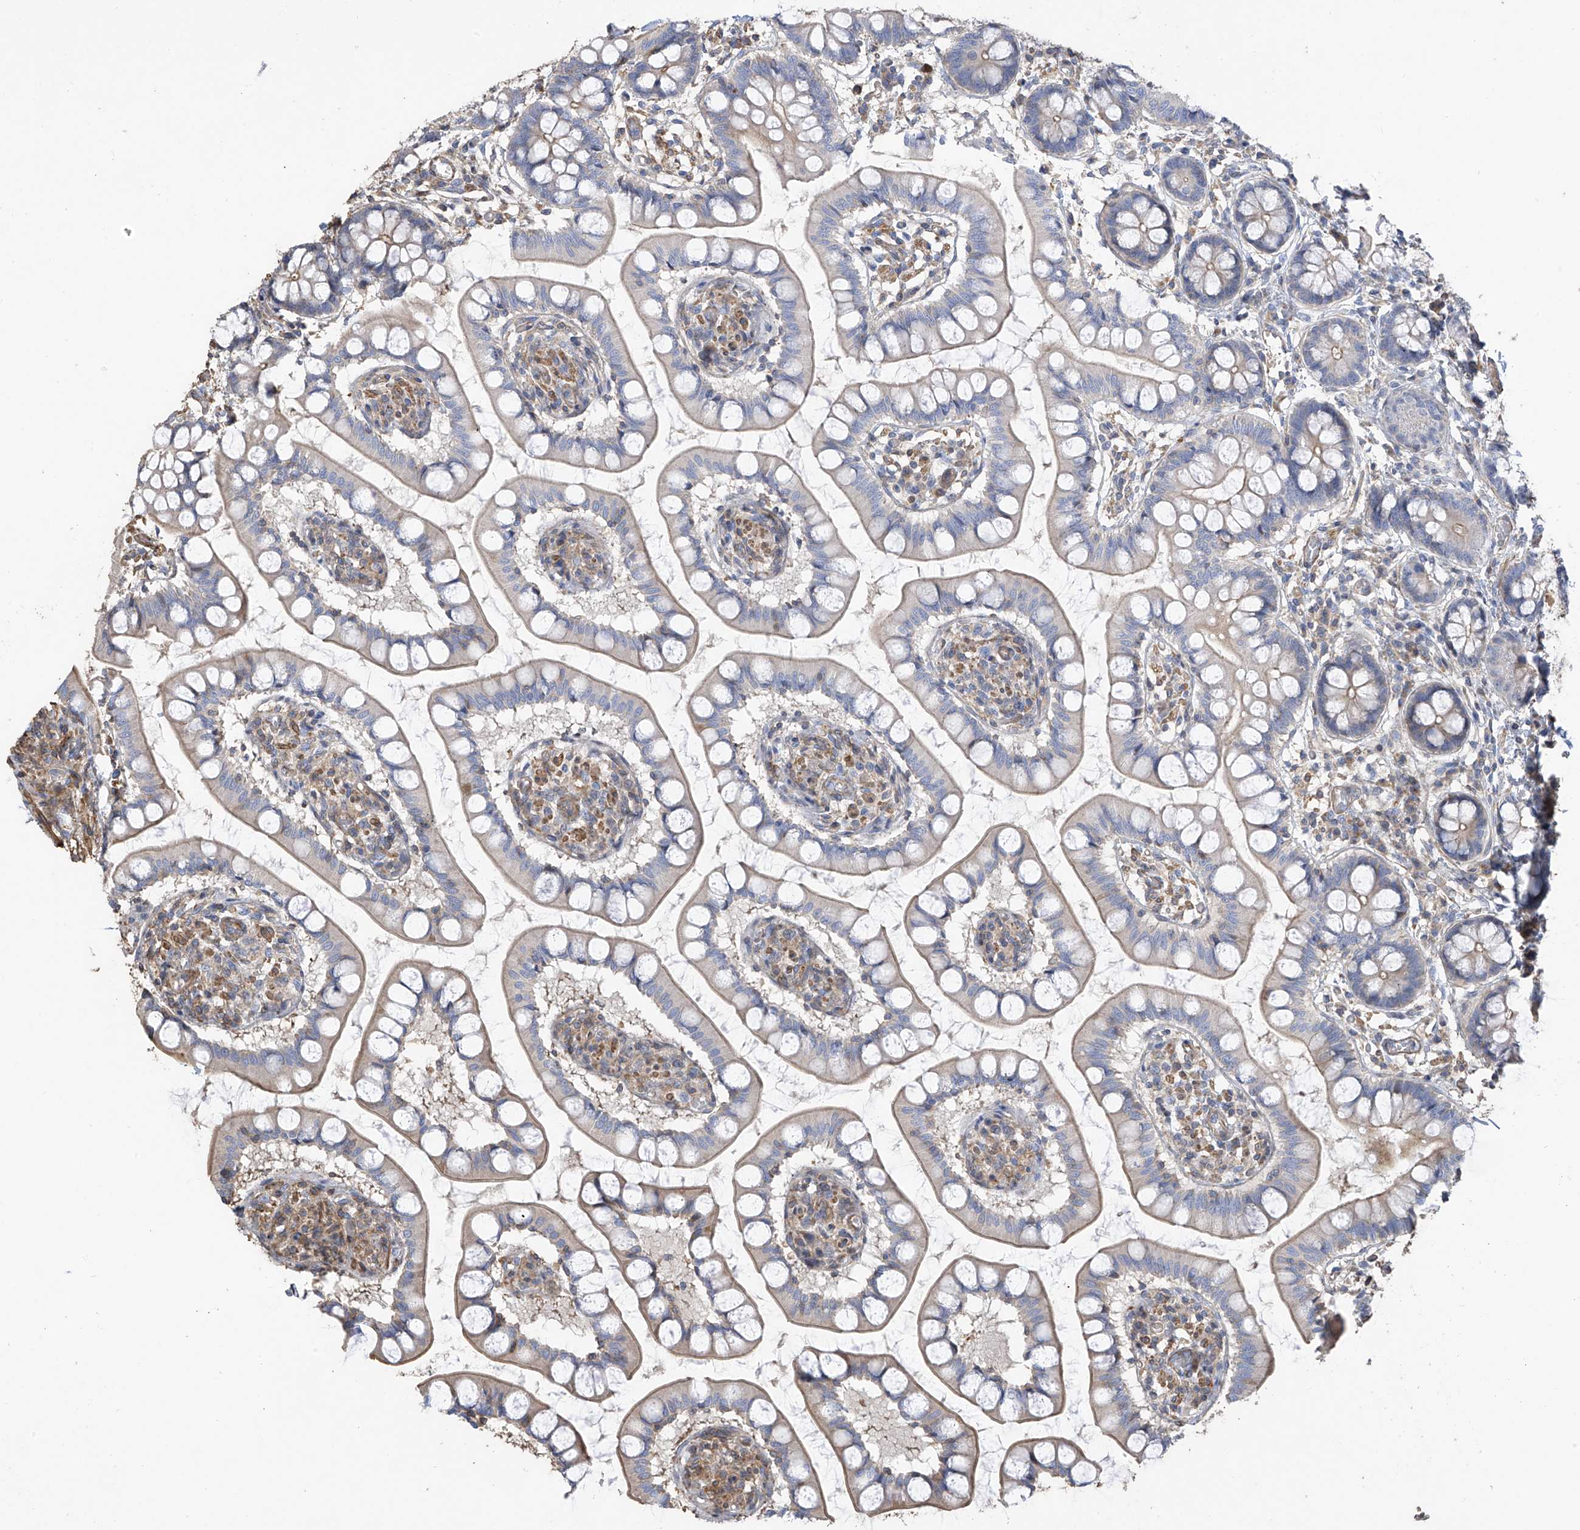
{"staining": {"intensity": "moderate", "quantity": "25%-75%", "location": "cytoplasmic/membranous"}, "tissue": "small intestine", "cell_type": "Glandular cells", "image_type": "normal", "snomed": [{"axis": "morphology", "description": "Normal tissue, NOS"}, {"axis": "topography", "description": "Small intestine"}], "caption": "Protein expression analysis of benign small intestine displays moderate cytoplasmic/membranous expression in approximately 25%-75% of glandular cells.", "gene": "SLC43A3", "patient": {"sex": "male", "age": 52}}